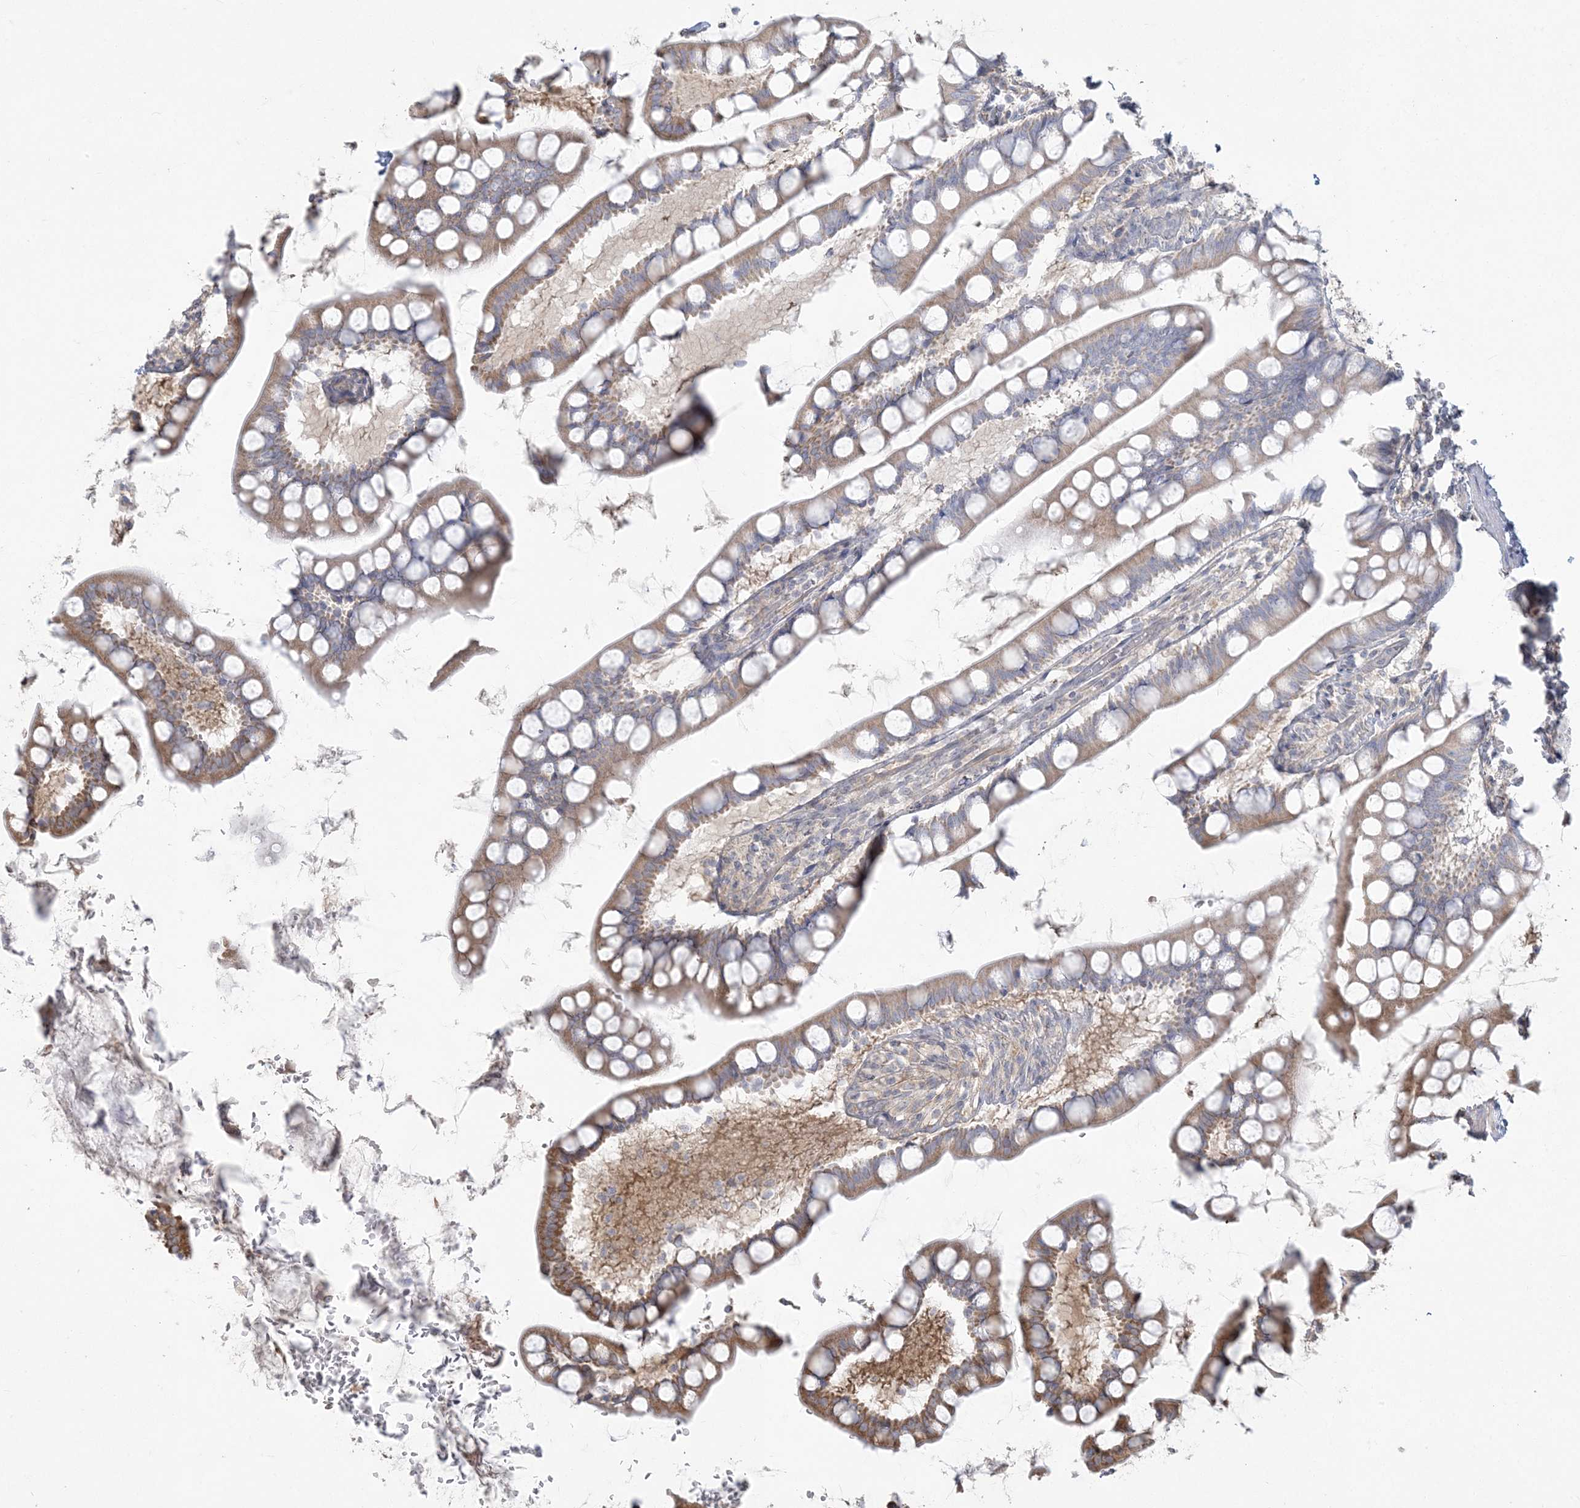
{"staining": {"intensity": "moderate", "quantity": ">75%", "location": "cytoplasmic/membranous"}, "tissue": "small intestine", "cell_type": "Glandular cells", "image_type": "normal", "snomed": [{"axis": "morphology", "description": "Normal tissue, NOS"}, {"axis": "topography", "description": "Small intestine"}], "caption": "The photomicrograph exhibits a brown stain indicating the presence of a protein in the cytoplasmic/membranous of glandular cells in small intestine. The protein is shown in brown color, while the nuclei are stained blue.", "gene": "ZC3H6", "patient": {"sex": "male", "age": 52}}